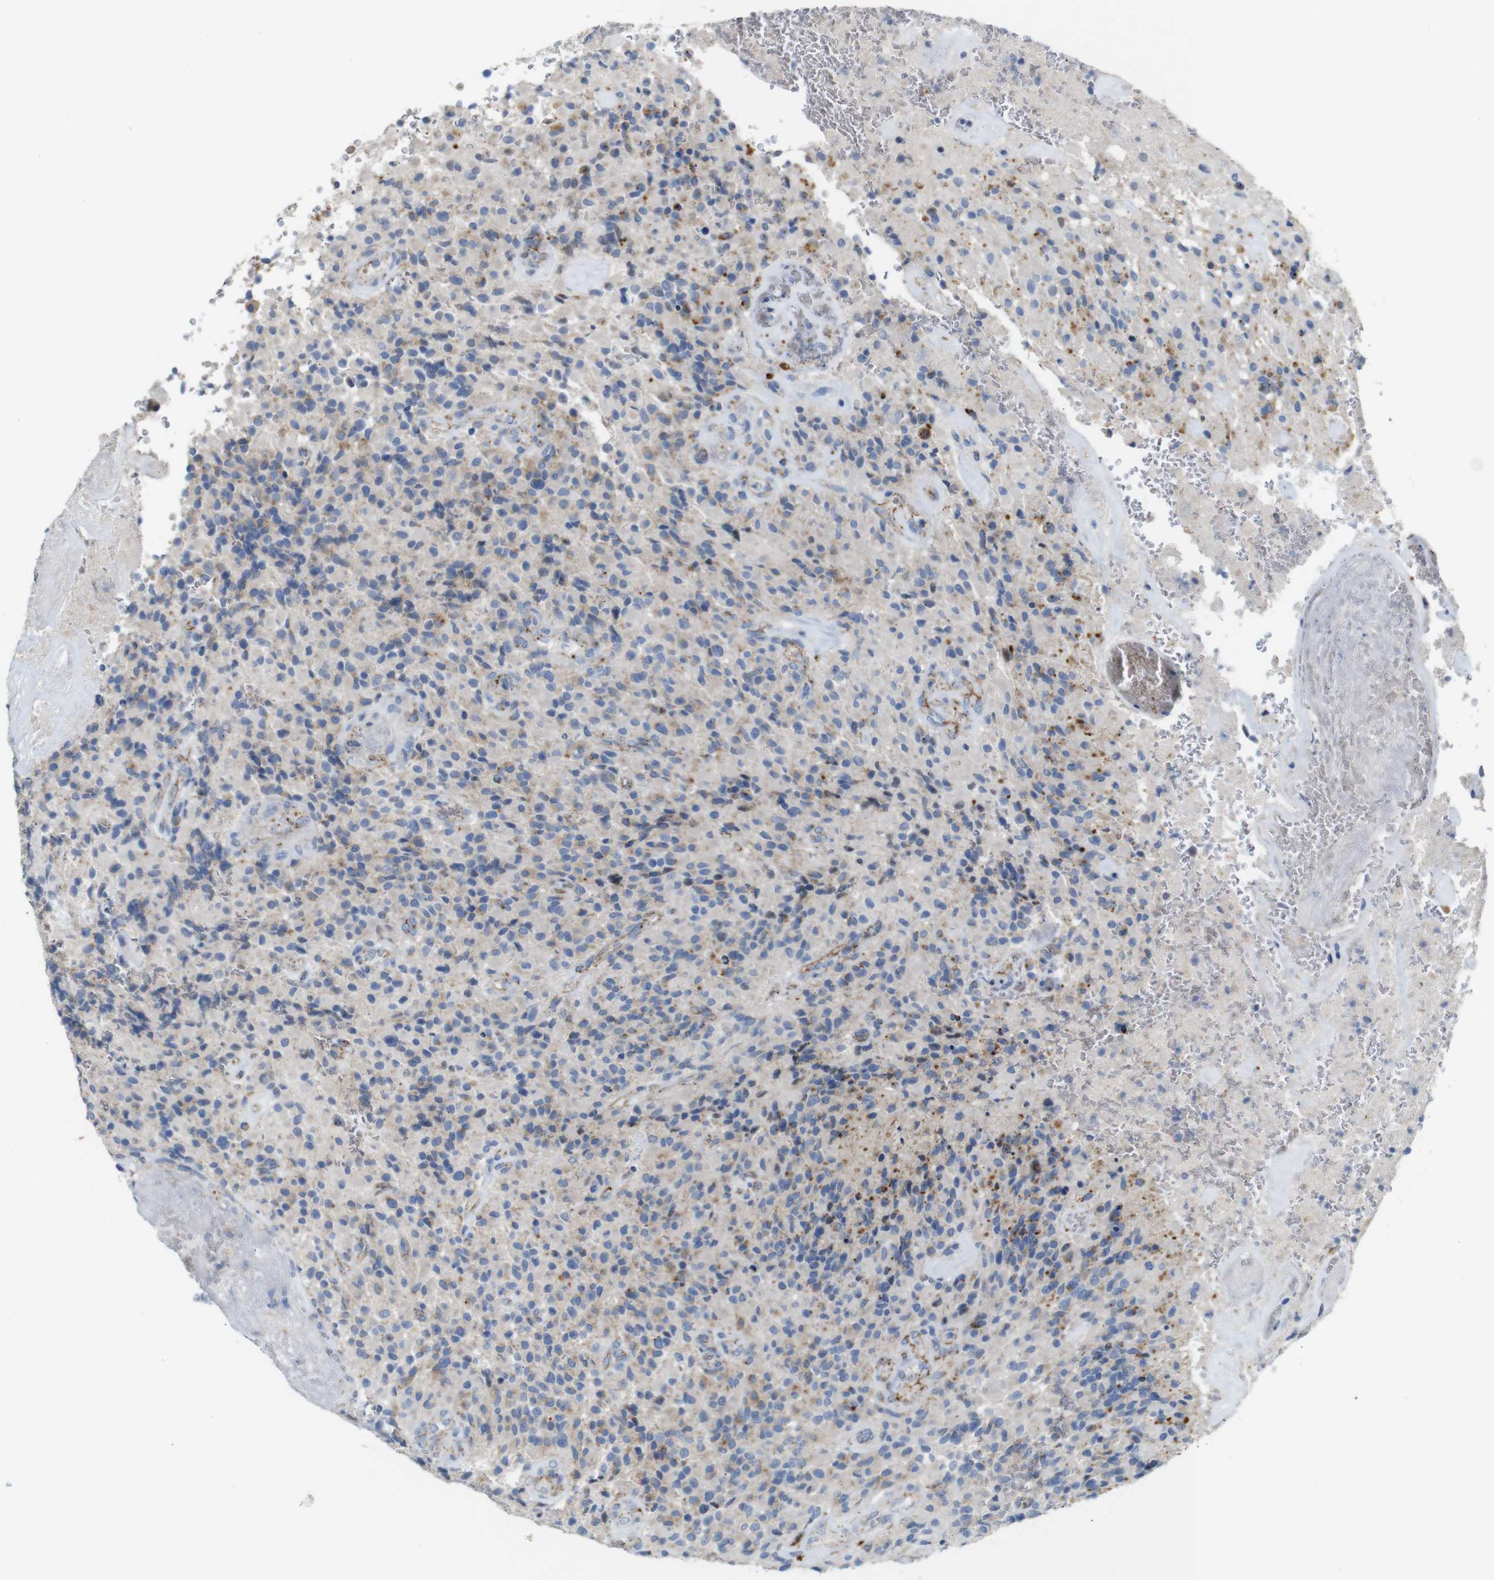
{"staining": {"intensity": "weak", "quantity": "25%-75%", "location": "cytoplasmic/membranous"}, "tissue": "glioma", "cell_type": "Tumor cells", "image_type": "cancer", "snomed": [{"axis": "morphology", "description": "Glioma, malignant, High grade"}, {"axis": "topography", "description": "Brain"}], "caption": "A low amount of weak cytoplasmic/membranous expression is seen in approximately 25%-75% of tumor cells in malignant high-grade glioma tissue. The staining was performed using DAB, with brown indicating positive protein expression. Nuclei are stained blue with hematoxylin.", "gene": "NHLRC3", "patient": {"sex": "male", "age": 71}}